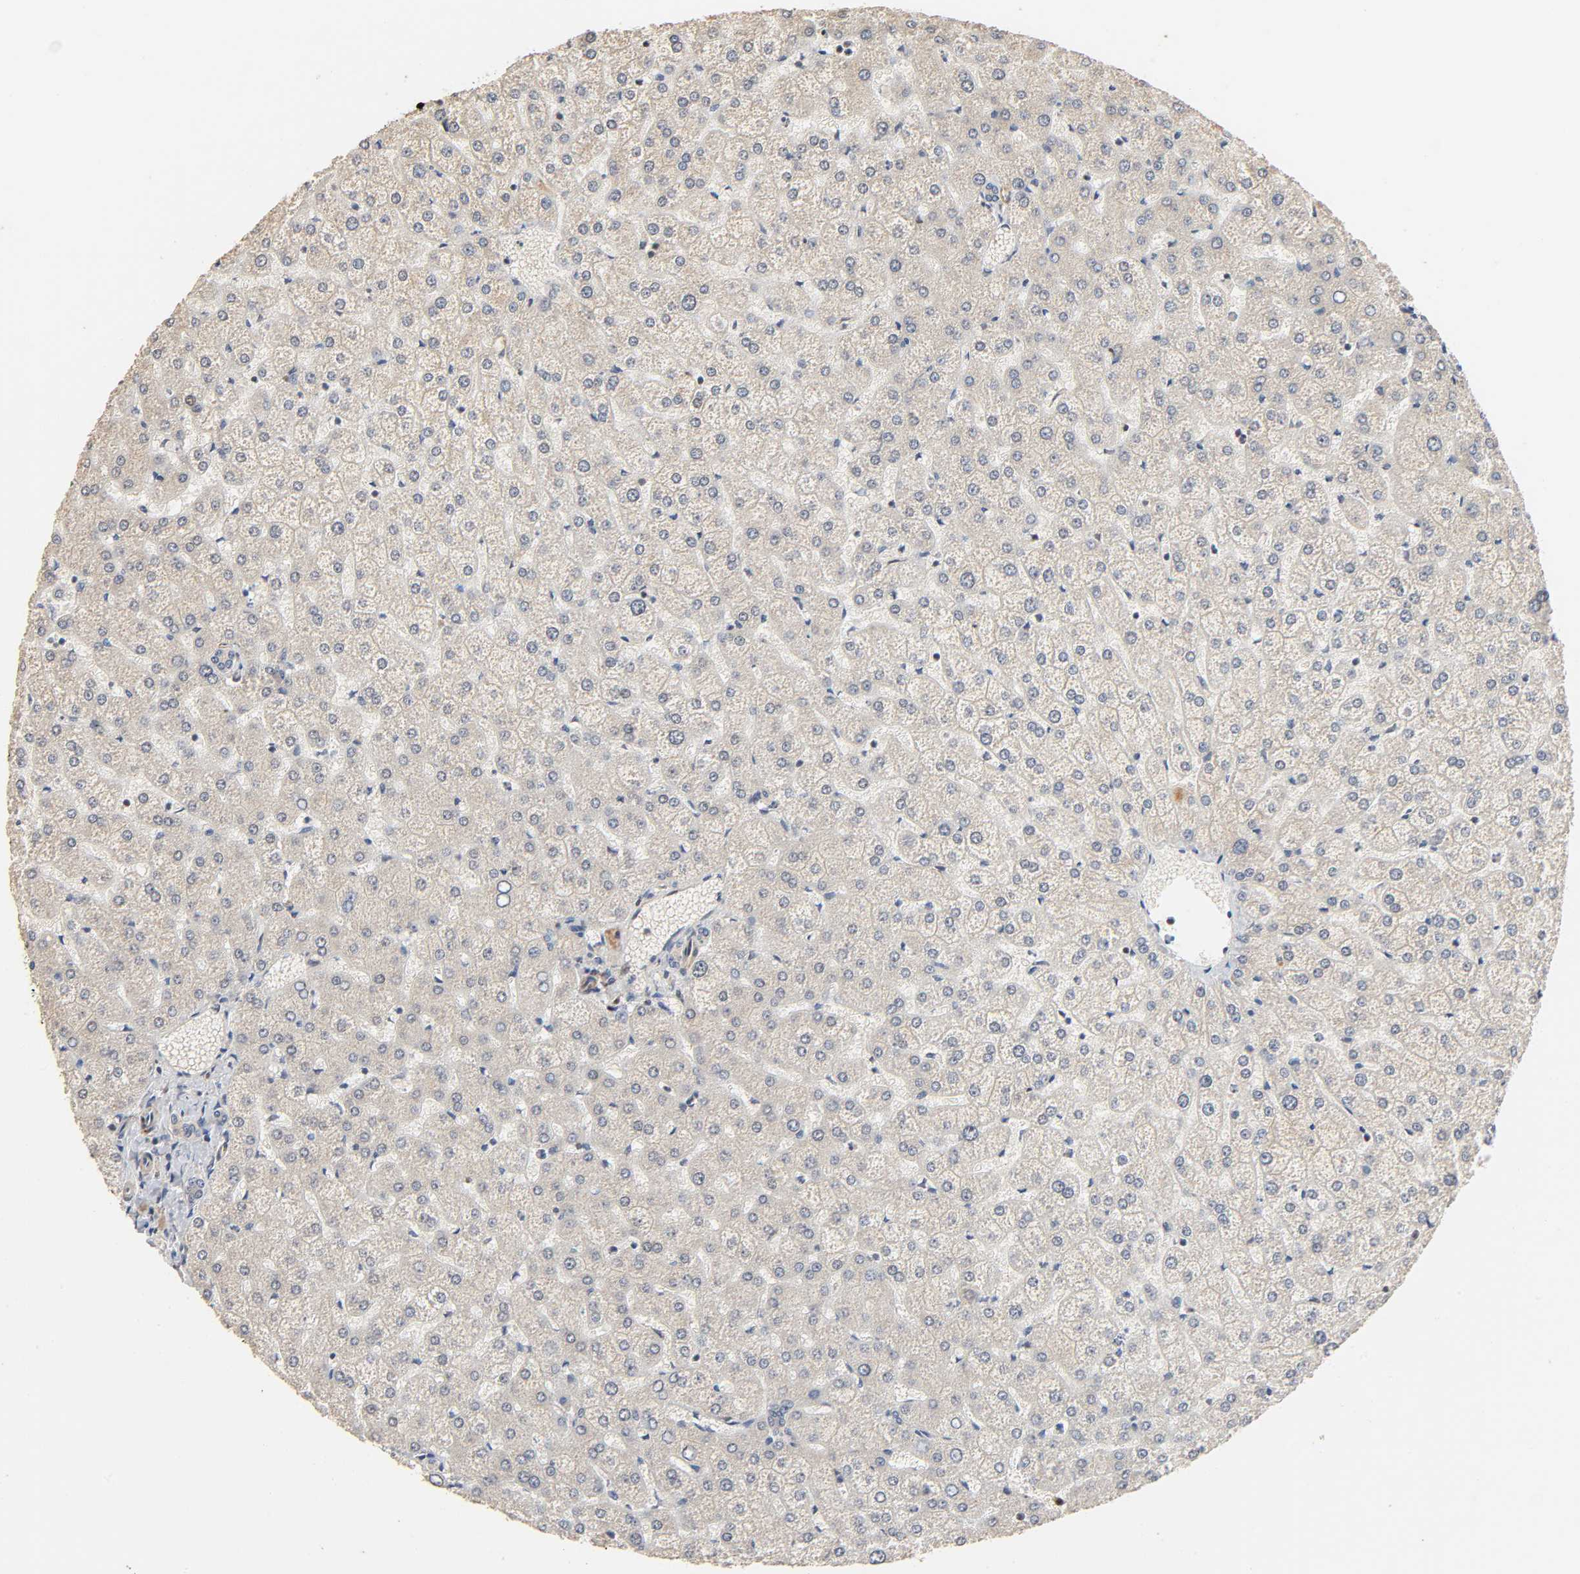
{"staining": {"intensity": "weak", "quantity": ">75%", "location": "cytoplasmic/membranous"}, "tissue": "liver", "cell_type": "Cholangiocytes", "image_type": "normal", "snomed": [{"axis": "morphology", "description": "Normal tissue, NOS"}, {"axis": "topography", "description": "Liver"}], "caption": "Immunohistochemical staining of normal liver shows >75% levels of weak cytoplasmic/membranous protein expression in approximately >75% of cholangiocytes.", "gene": "NEMF", "patient": {"sex": "female", "age": 32}}